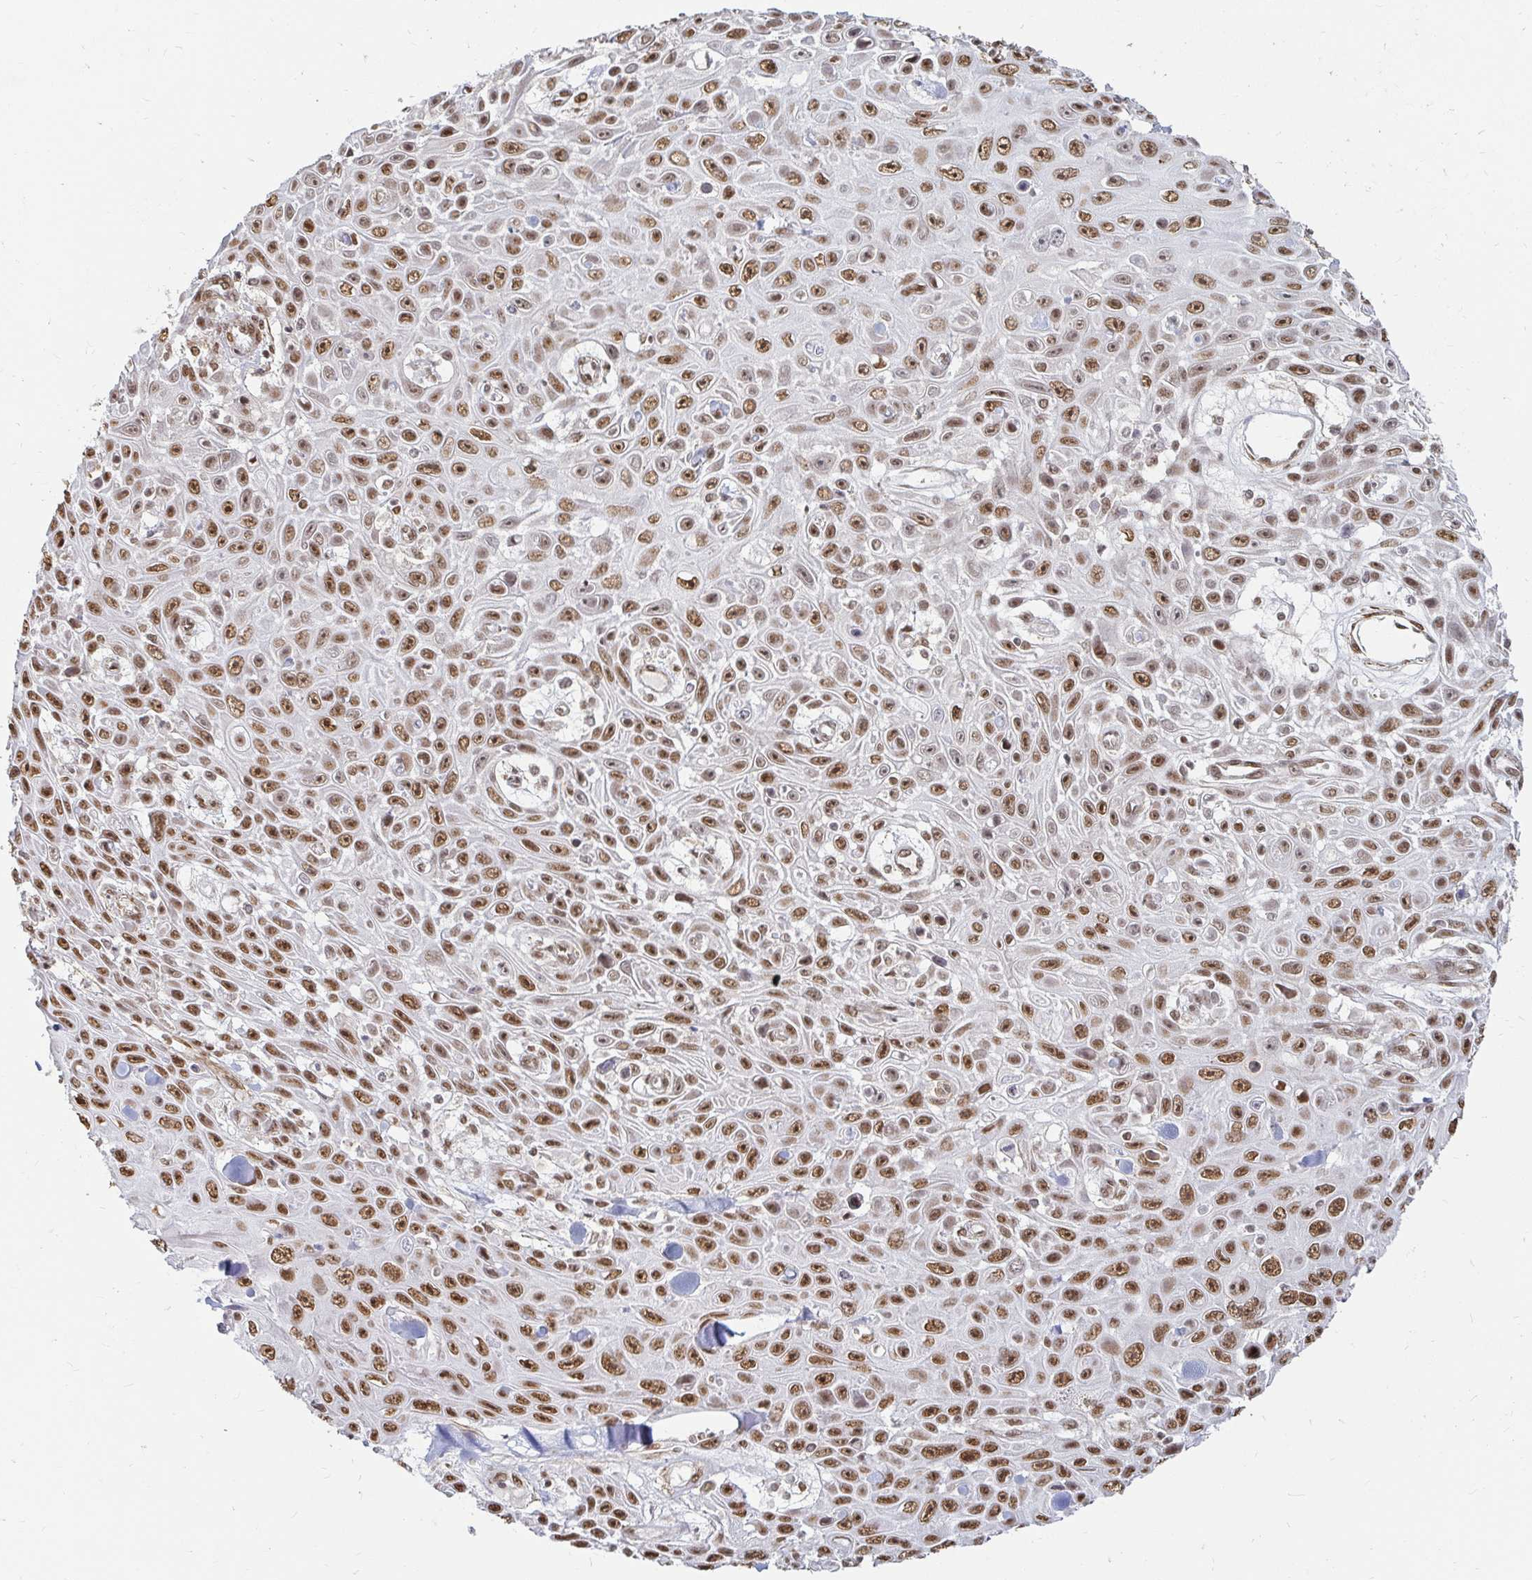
{"staining": {"intensity": "moderate", "quantity": ">75%", "location": "nuclear"}, "tissue": "skin cancer", "cell_type": "Tumor cells", "image_type": "cancer", "snomed": [{"axis": "morphology", "description": "Squamous cell carcinoma, NOS"}, {"axis": "topography", "description": "Skin"}], "caption": "Approximately >75% of tumor cells in human squamous cell carcinoma (skin) display moderate nuclear protein positivity as visualized by brown immunohistochemical staining.", "gene": "HNRNPU", "patient": {"sex": "male", "age": 82}}